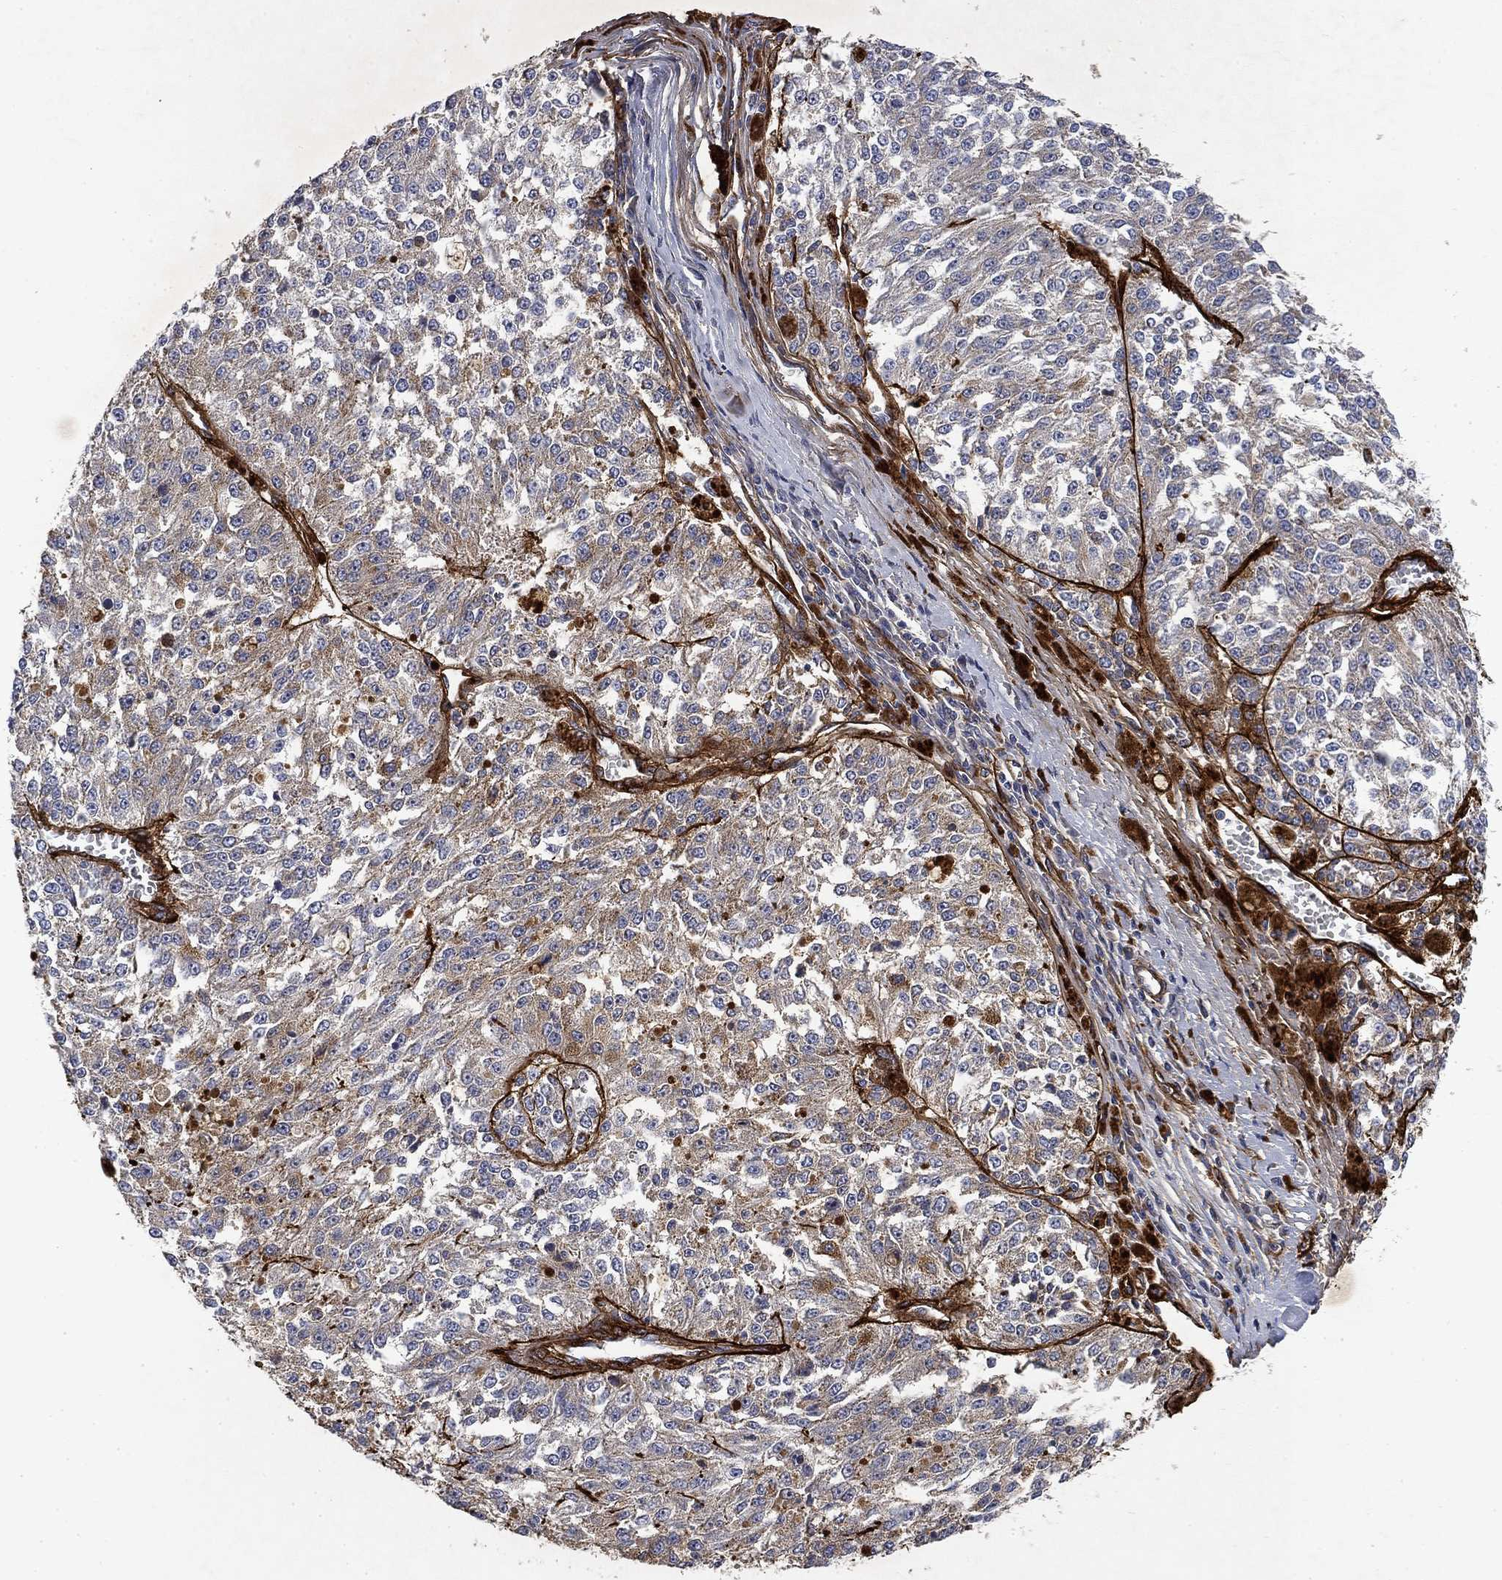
{"staining": {"intensity": "negative", "quantity": "none", "location": "none"}, "tissue": "melanoma", "cell_type": "Tumor cells", "image_type": "cancer", "snomed": [{"axis": "morphology", "description": "Malignant melanoma, Metastatic site"}, {"axis": "topography", "description": "Lymph node"}], "caption": "IHC of melanoma reveals no expression in tumor cells. (DAB (3,3'-diaminobenzidine) immunohistochemistry, high magnification).", "gene": "COL4A2", "patient": {"sex": "female", "age": 64}}